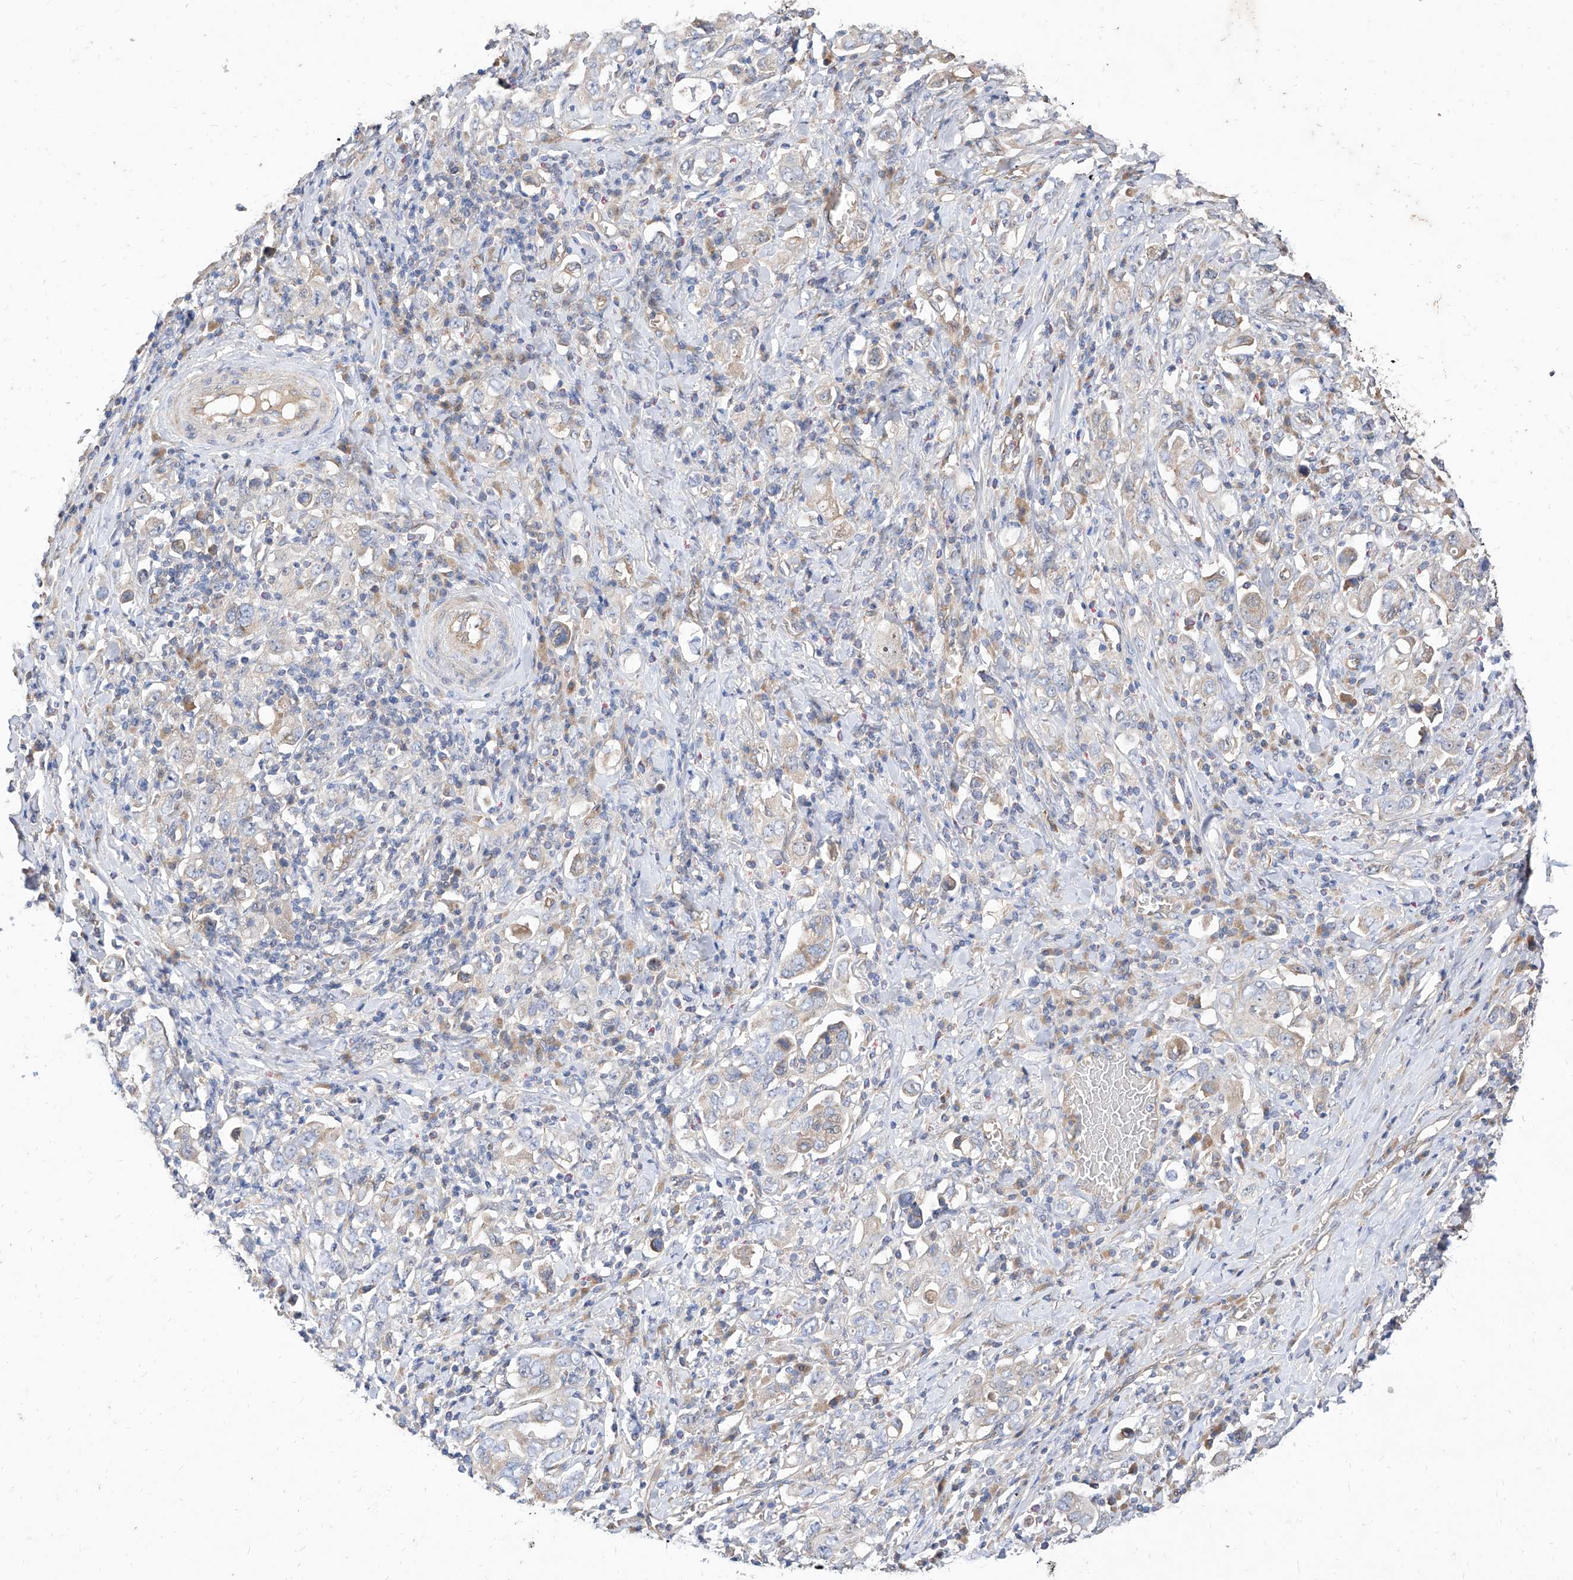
{"staining": {"intensity": "weak", "quantity": "<25%", "location": "cytoplasmic/membranous"}, "tissue": "stomach cancer", "cell_type": "Tumor cells", "image_type": "cancer", "snomed": [{"axis": "morphology", "description": "Adenocarcinoma, NOS"}, {"axis": "topography", "description": "Stomach, upper"}], "caption": "Stomach adenocarcinoma was stained to show a protein in brown. There is no significant expression in tumor cells.", "gene": "DIRAS3", "patient": {"sex": "male", "age": 62}}